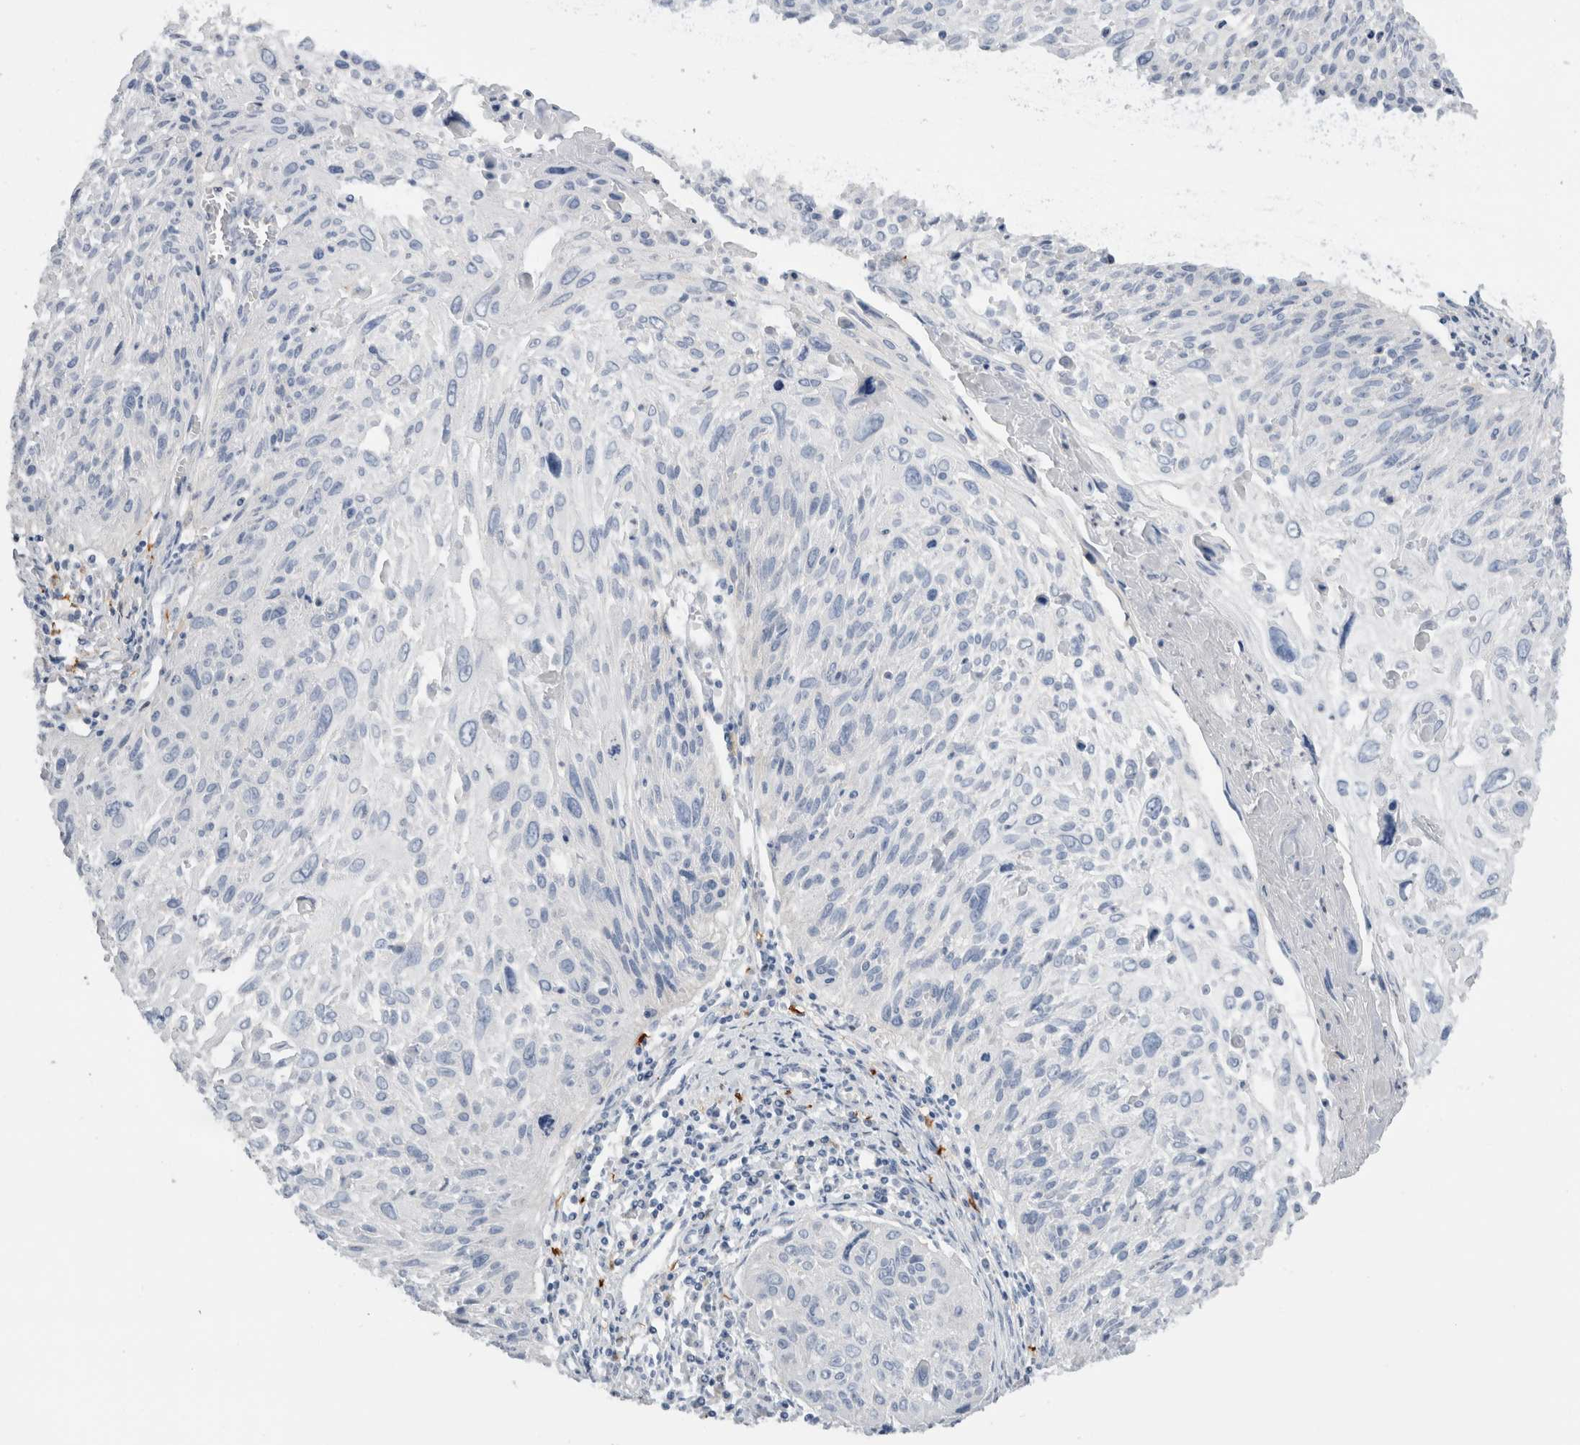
{"staining": {"intensity": "negative", "quantity": "none", "location": "none"}, "tissue": "cervical cancer", "cell_type": "Tumor cells", "image_type": "cancer", "snomed": [{"axis": "morphology", "description": "Squamous cell carcinoma, NOS"}, {"axis": "topography", "description": "Cervix"}], "caption": "Tumor cells show no significant protein expression in squamous cell carcinoma (cervical).", "gene": "SLC20A2", "patient": {"sex": "female", "age": 51}}